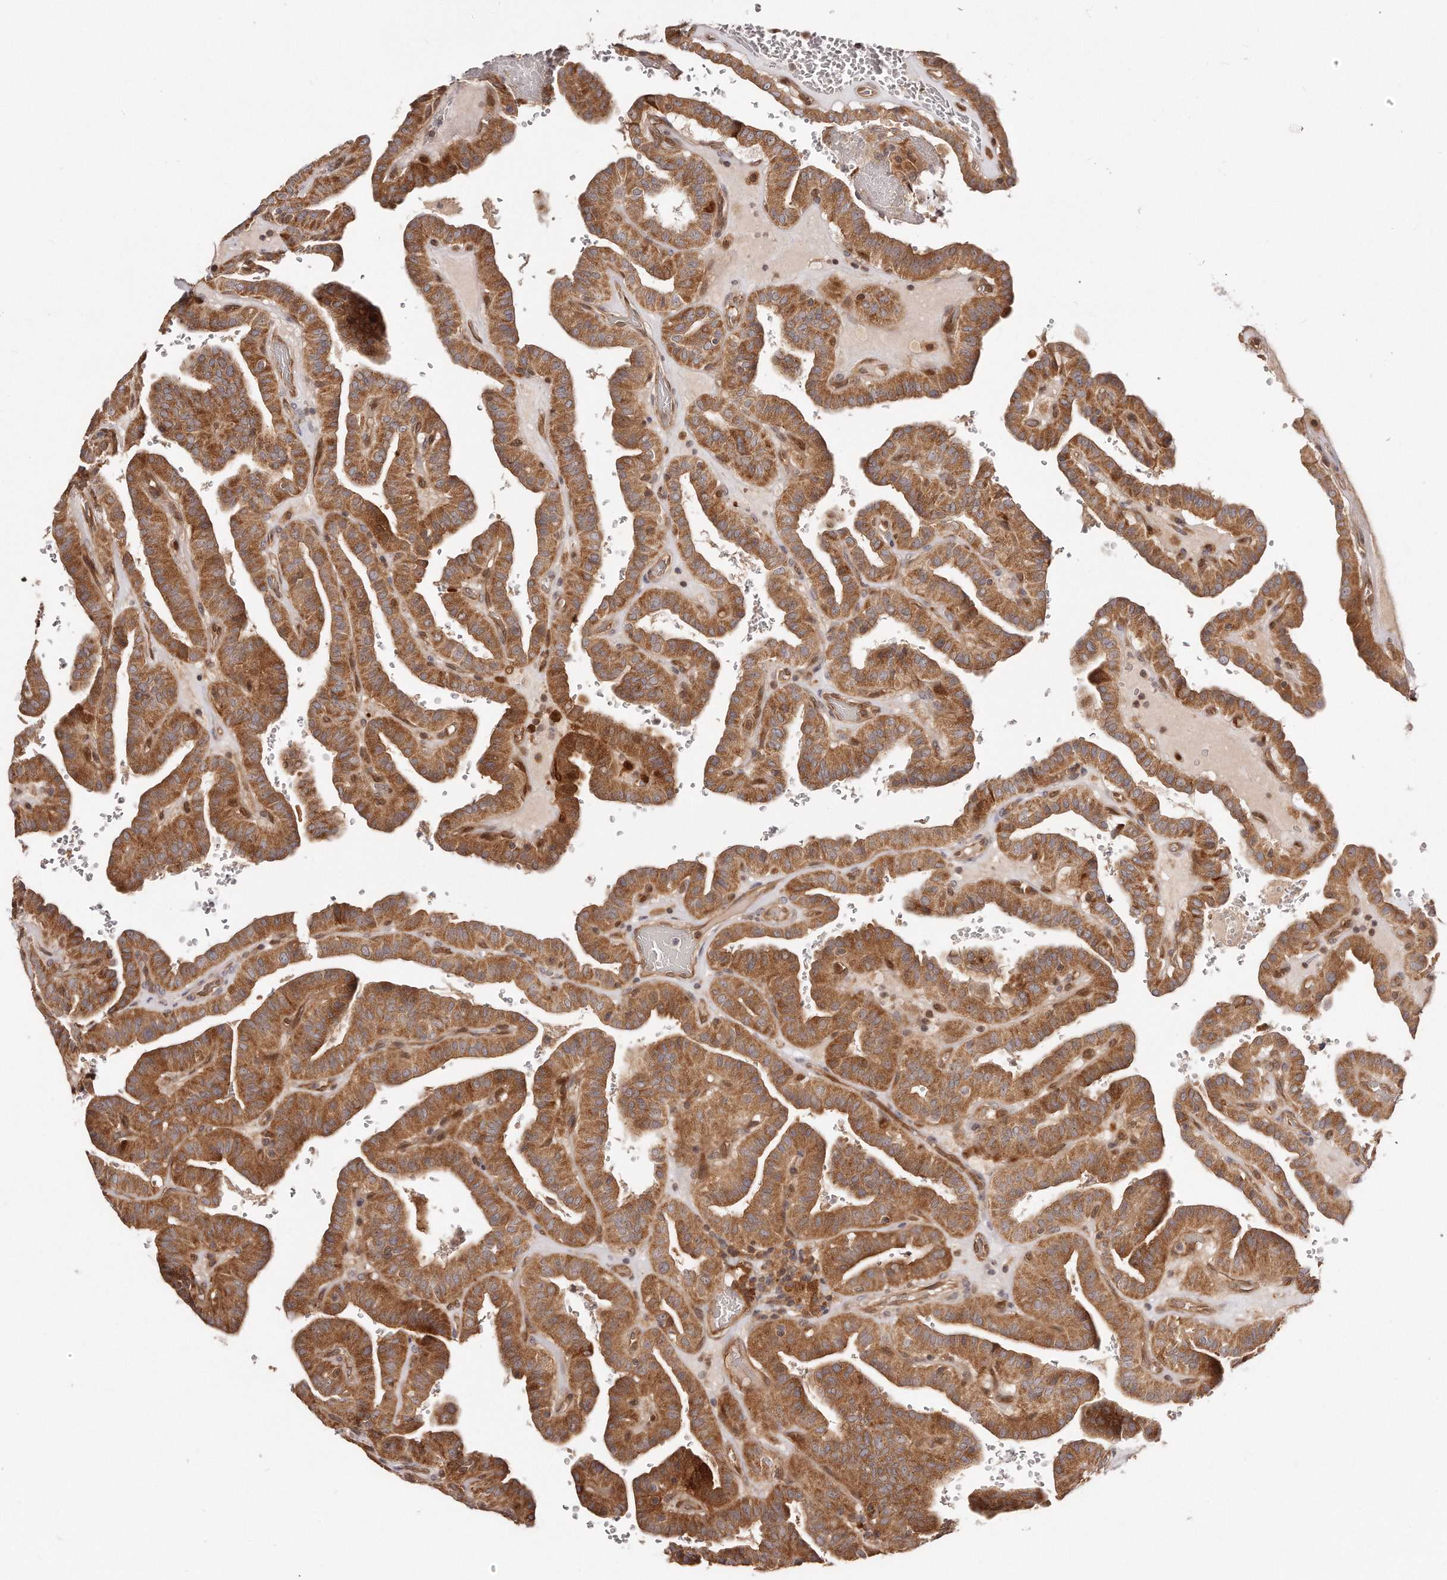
{"staining": {"intensity": "moderate", "quantity": ">75%", "location": "cytoplasmic/membranous"}, "tissue": "thyroid cancer", "cell_type": "Tumor cells", "image_type": "cancer", "snomed": [{"axis": "morphology", "description": "Papillary adenocarcinoma, NOS"}, {"axis": "topography", "description": "Thyroid gland"}], "caption": "Human papillary adenocarcinoma (thyroid) stained with a protein marker displays moderate staining in tumor cells.", "gene": "GBP4", "patient": {"sex": "male", "age": 77}}